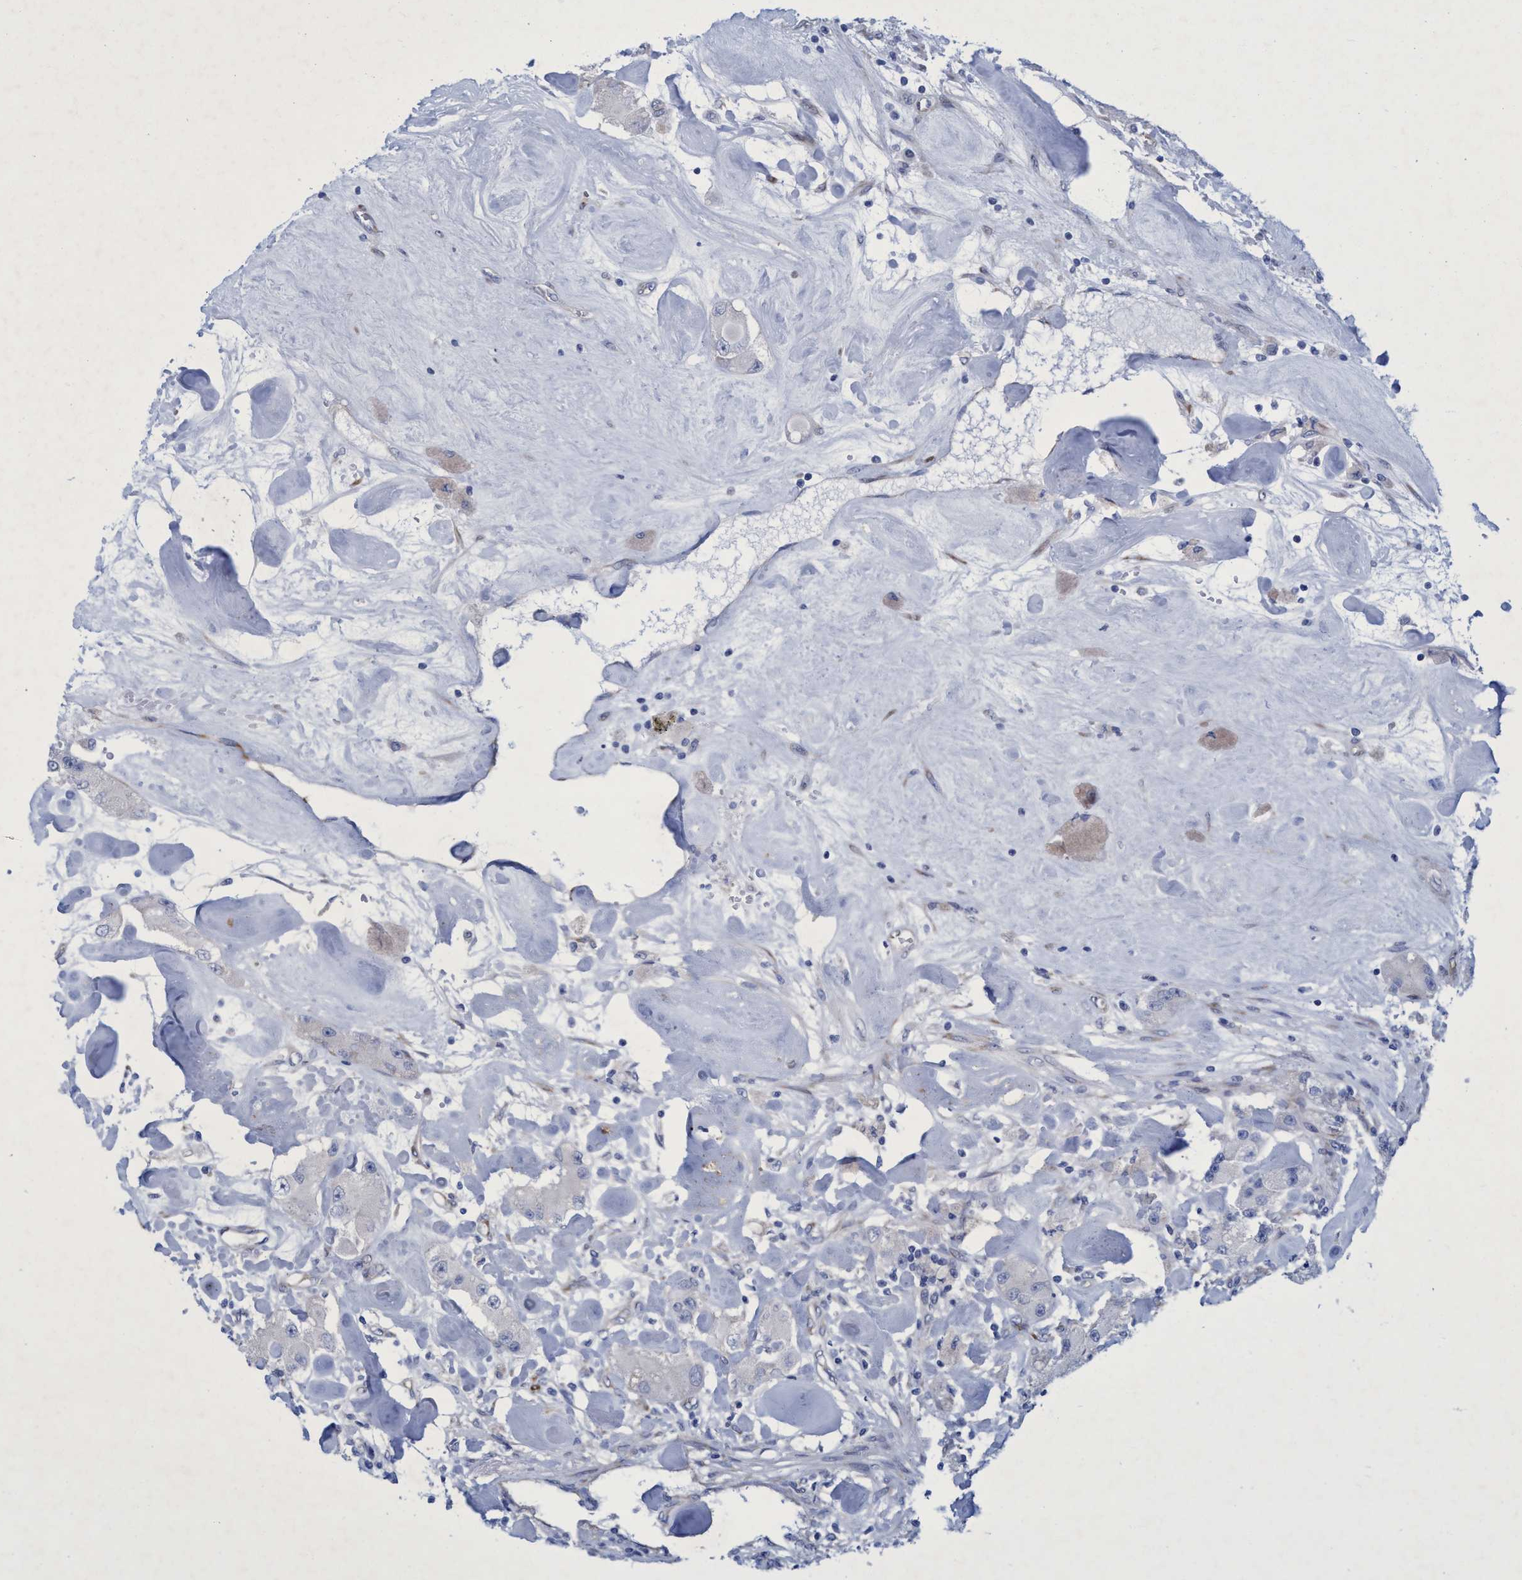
{"staining": {"intensity": "negative", "quantity": "none", "location": "none"}, "tissue": "carcinoid", "cell_type": "Tumor cells", "image_type": "cancer", "snomed": [{"axis": "morphology", "description": "Carcinoid, malignant, NOS"}, {"axis": "topography", "description": "Pancreas"}], "caption": "Immunohistochemistry micrograph of neoplastic tissue: human malignant carcinoid stained with DAB reveals no significant protein expression in tumor cells.", "gene": "R3HCC1", "patient": {"sex": "male", "age": 41}}